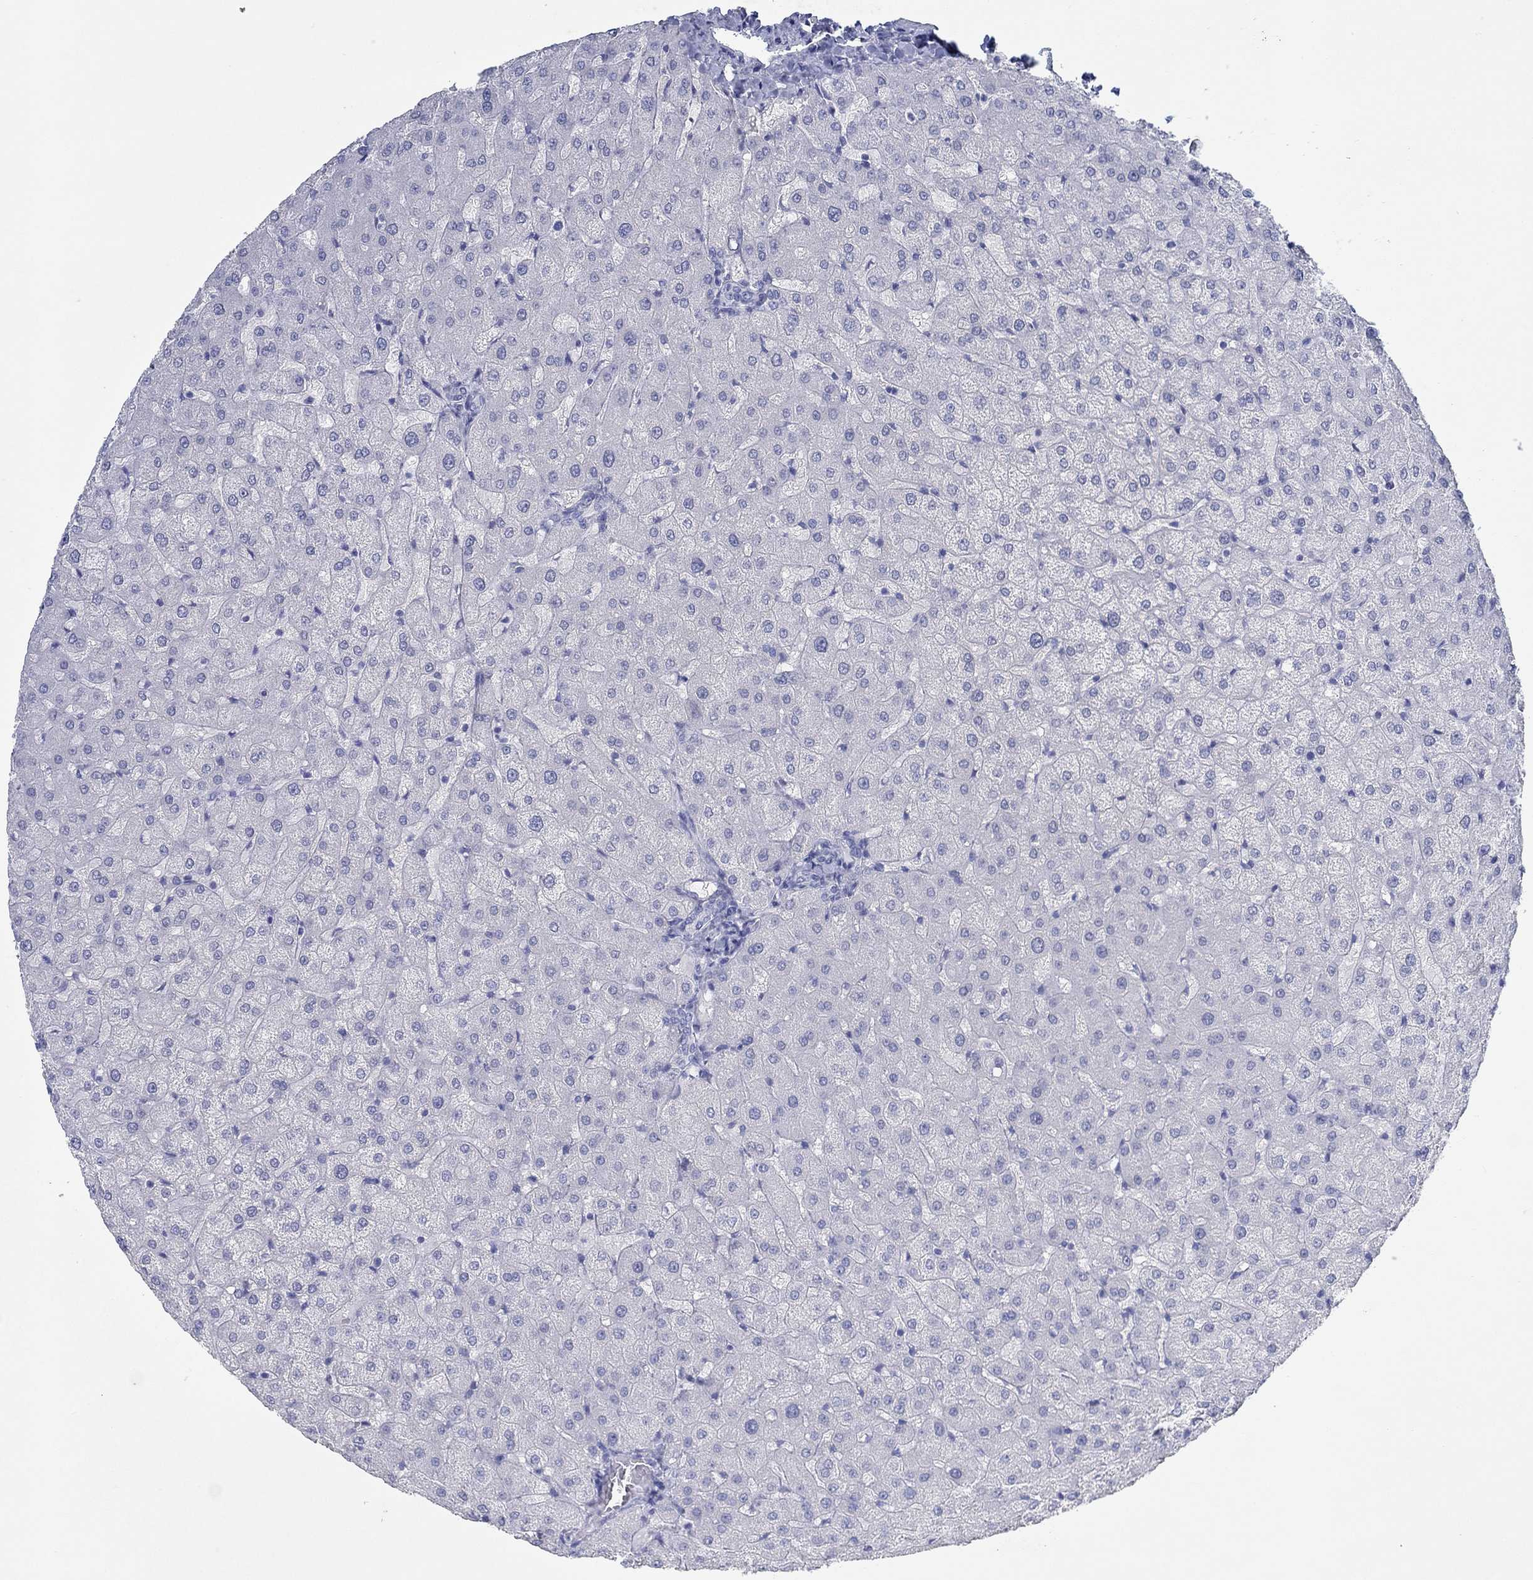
{"staining": {"intensity": "negative", "quantity": "none", "location": "none"}, "tissue": "liver", "cell_type": "Cholangiocytes", "image_type": "normal", "snomed": [{"axis": "morphology", "description": "Normal tissue, NOS"}, {"axis": "topography", "description": "Liver"}], "caption": "High power microscopy image of an immunohistochemistry micrograph of normal liver, revealing no significant expression in cholangiocytes.", "gene": "PAX9", "patient": {"sex": "female", "age": 50}}